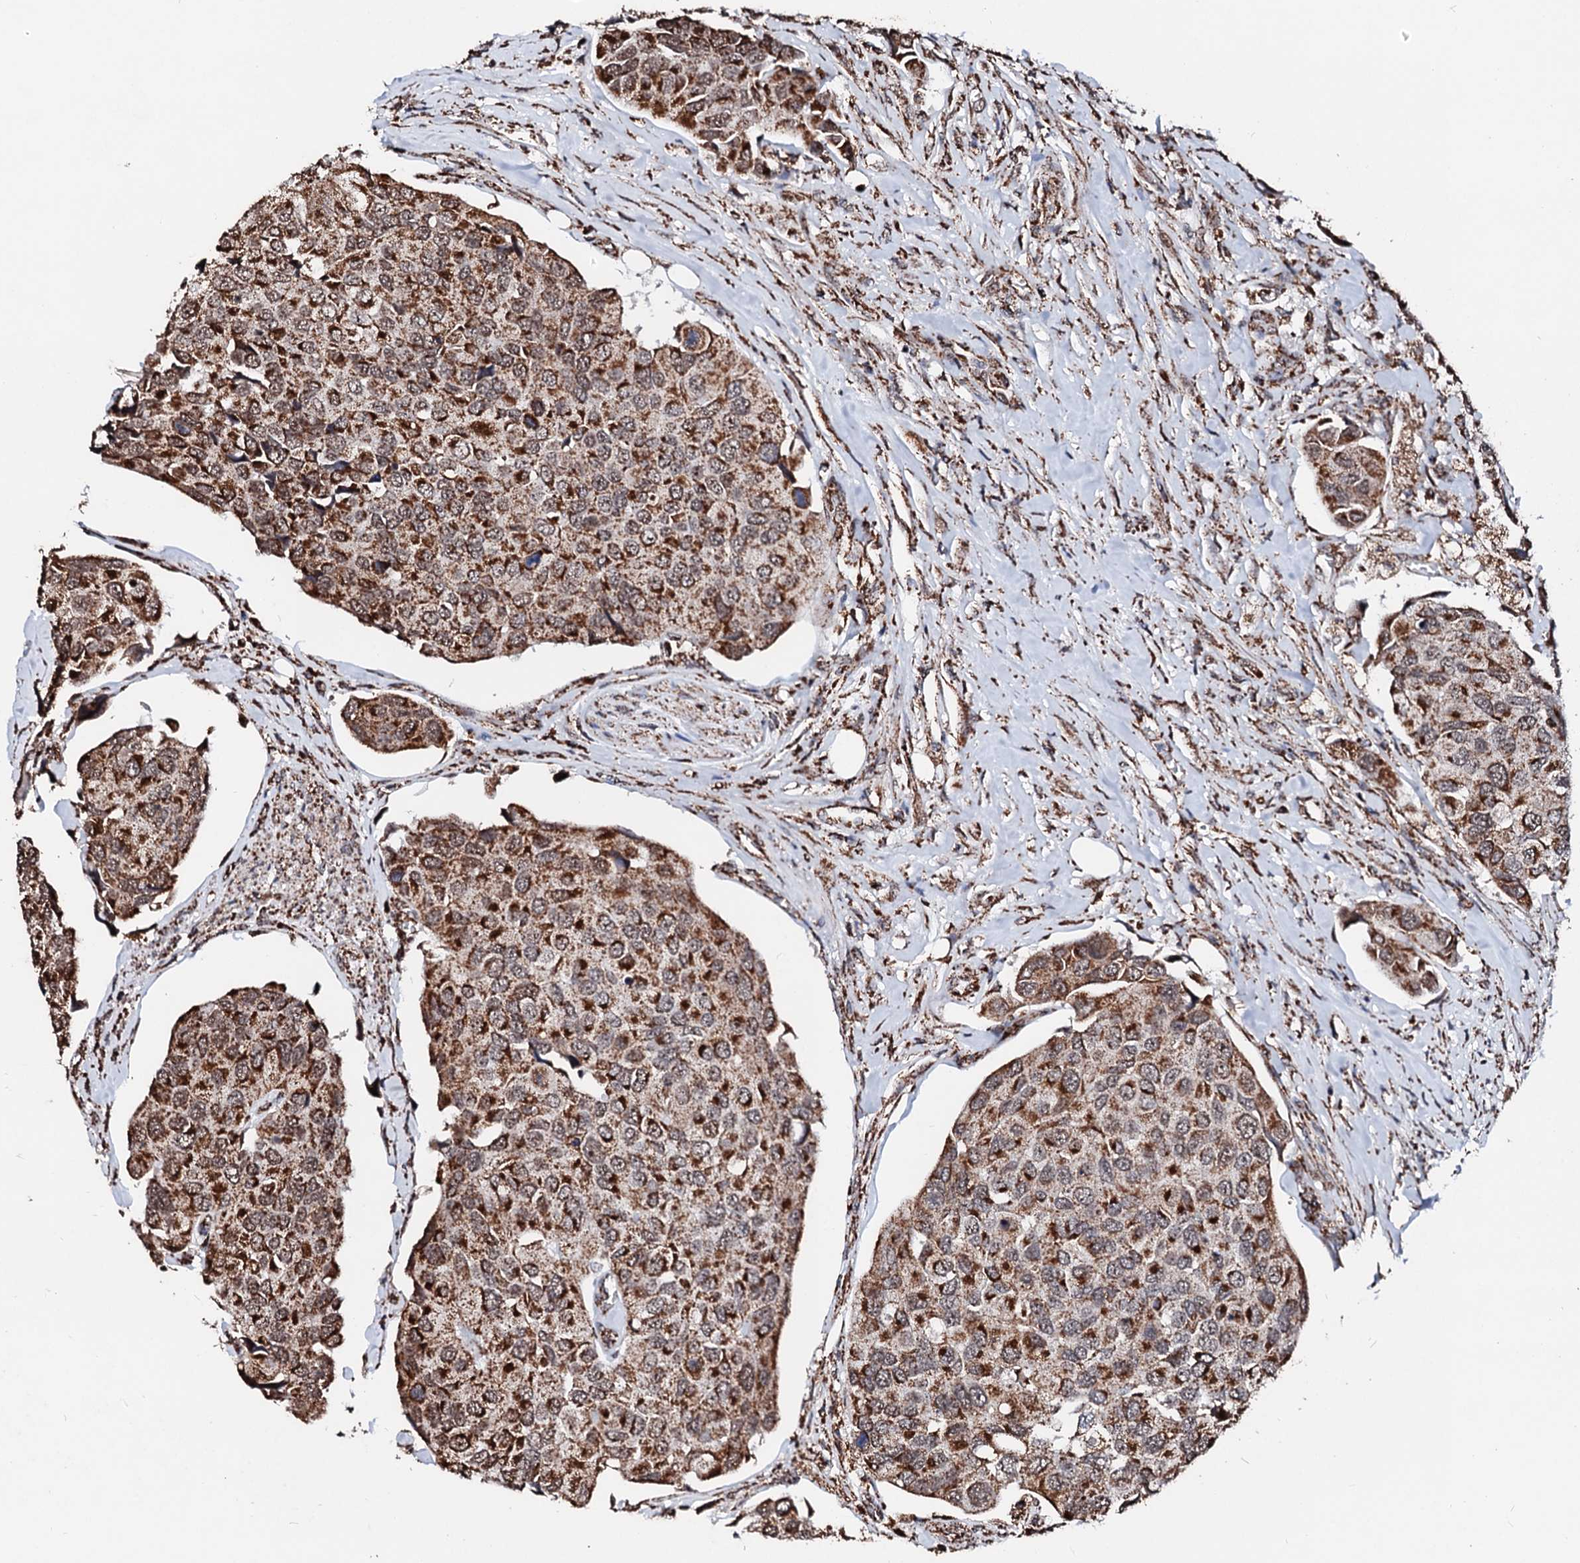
{"staining": {"intensity": "strong", "quantity": ">75%", "location": "cytoplasmic/membranous"}, "tissue": "urothelial cancer", "cell_type": "Tumor cells", "image_type": "cancer", "snomed": [{"axis": "morphology", "description": "Urothelial carcinoma, High grade"}, {"axis": "topography", "description": "Urinary bladder"}], "caption": "About >75% of tumor cells in human urothelial carcinoma (high-grade) display strong cytoplasmic/membranous protein expression as visualized by brown immunohistochemical staining.", "gene": "SECISBP2L", "patient": {"sex": "male", "age": 74}}